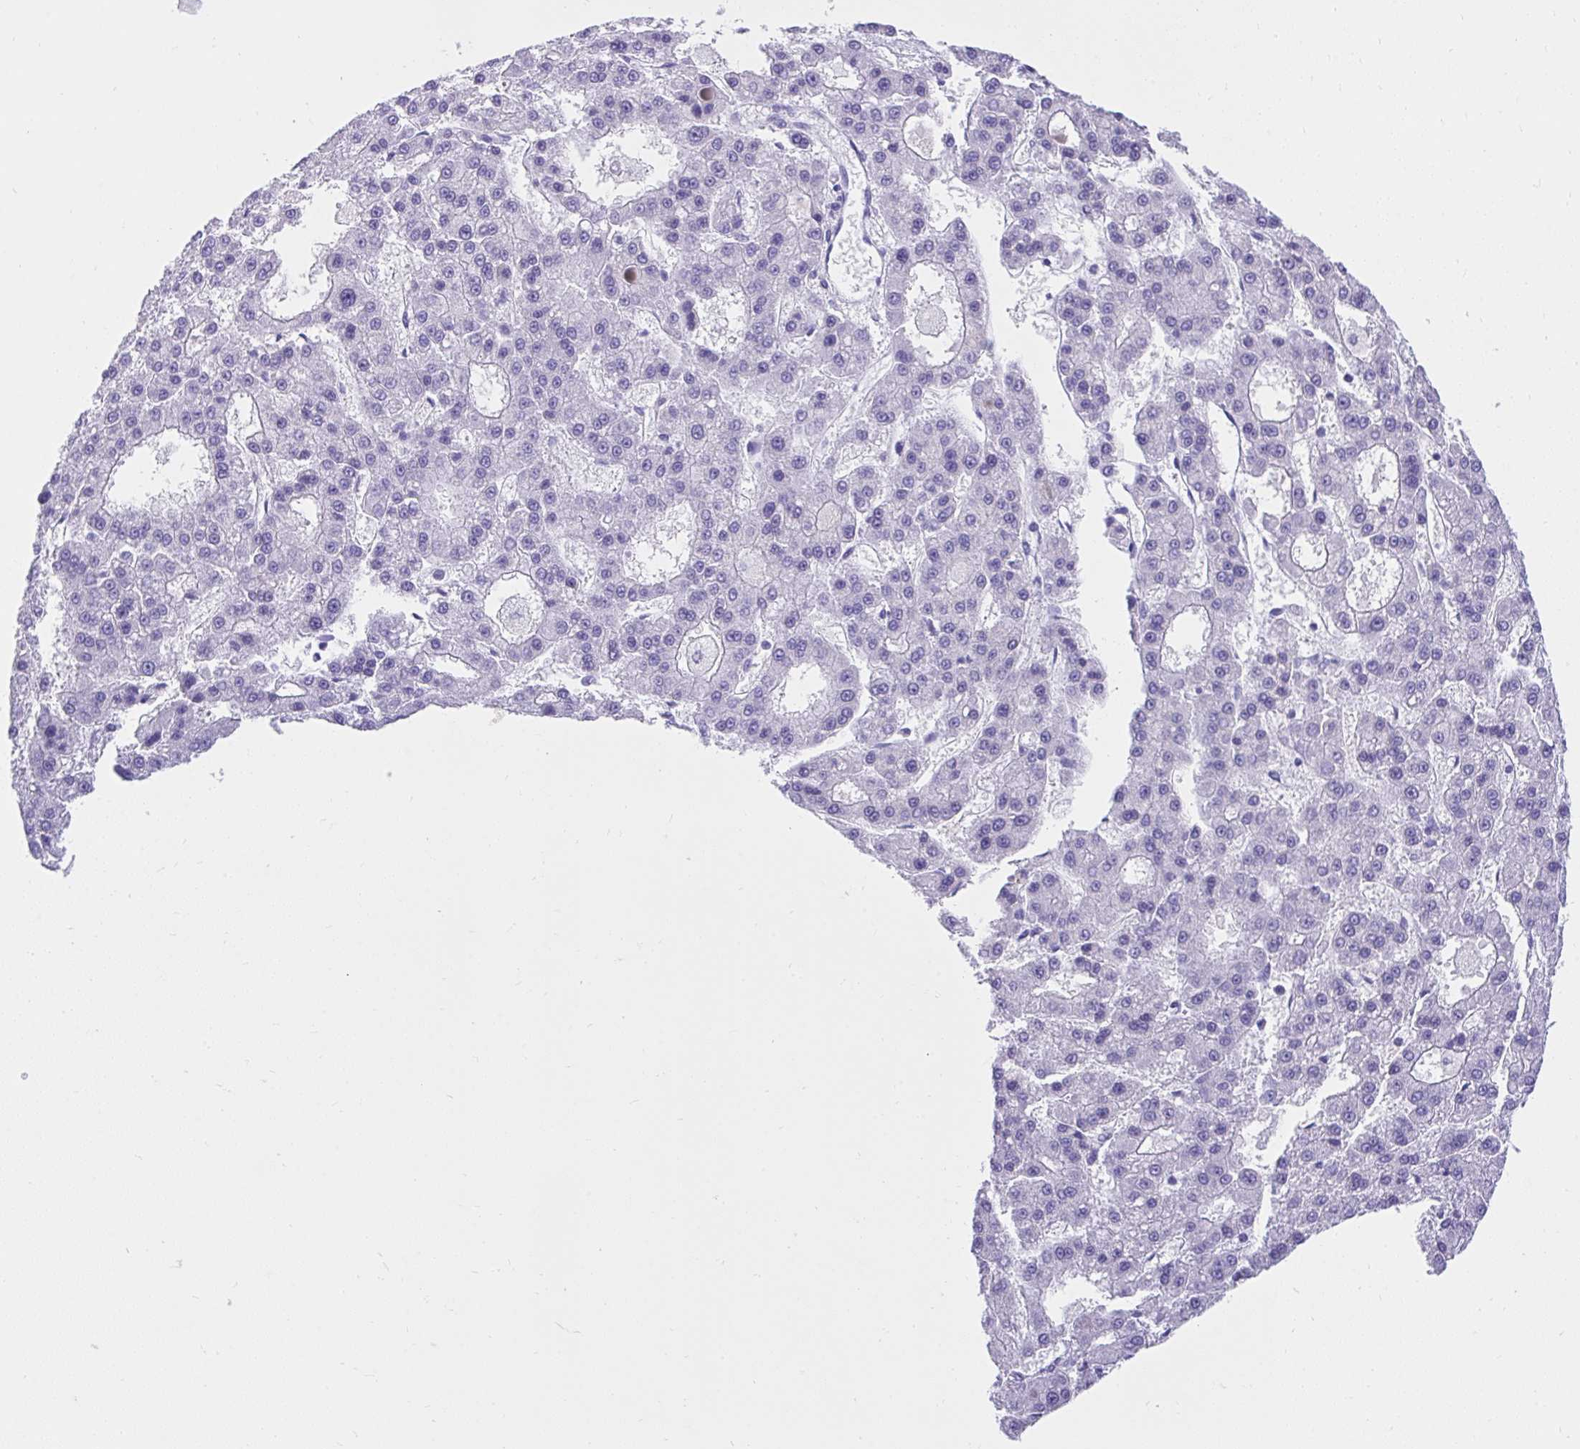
{"staining": {"intensity": "negative", "quantity": "none", "location": "none"}, "tissue": "liver cancer", "cell_type": "Tumor cells", "image_type": "cancer", "snomed": [{"axis": "morphology", "description": "Carcinoma, Hepatocellular, NOS"}, {"axis": "topography", "description": "Liver"}], "caption": "The micrograph shows no significant expression in tumor cells of hepatocellular carcinoma (liver).", "gene": "KCNN4", "patient": {"sex": "male", "age": 70}}